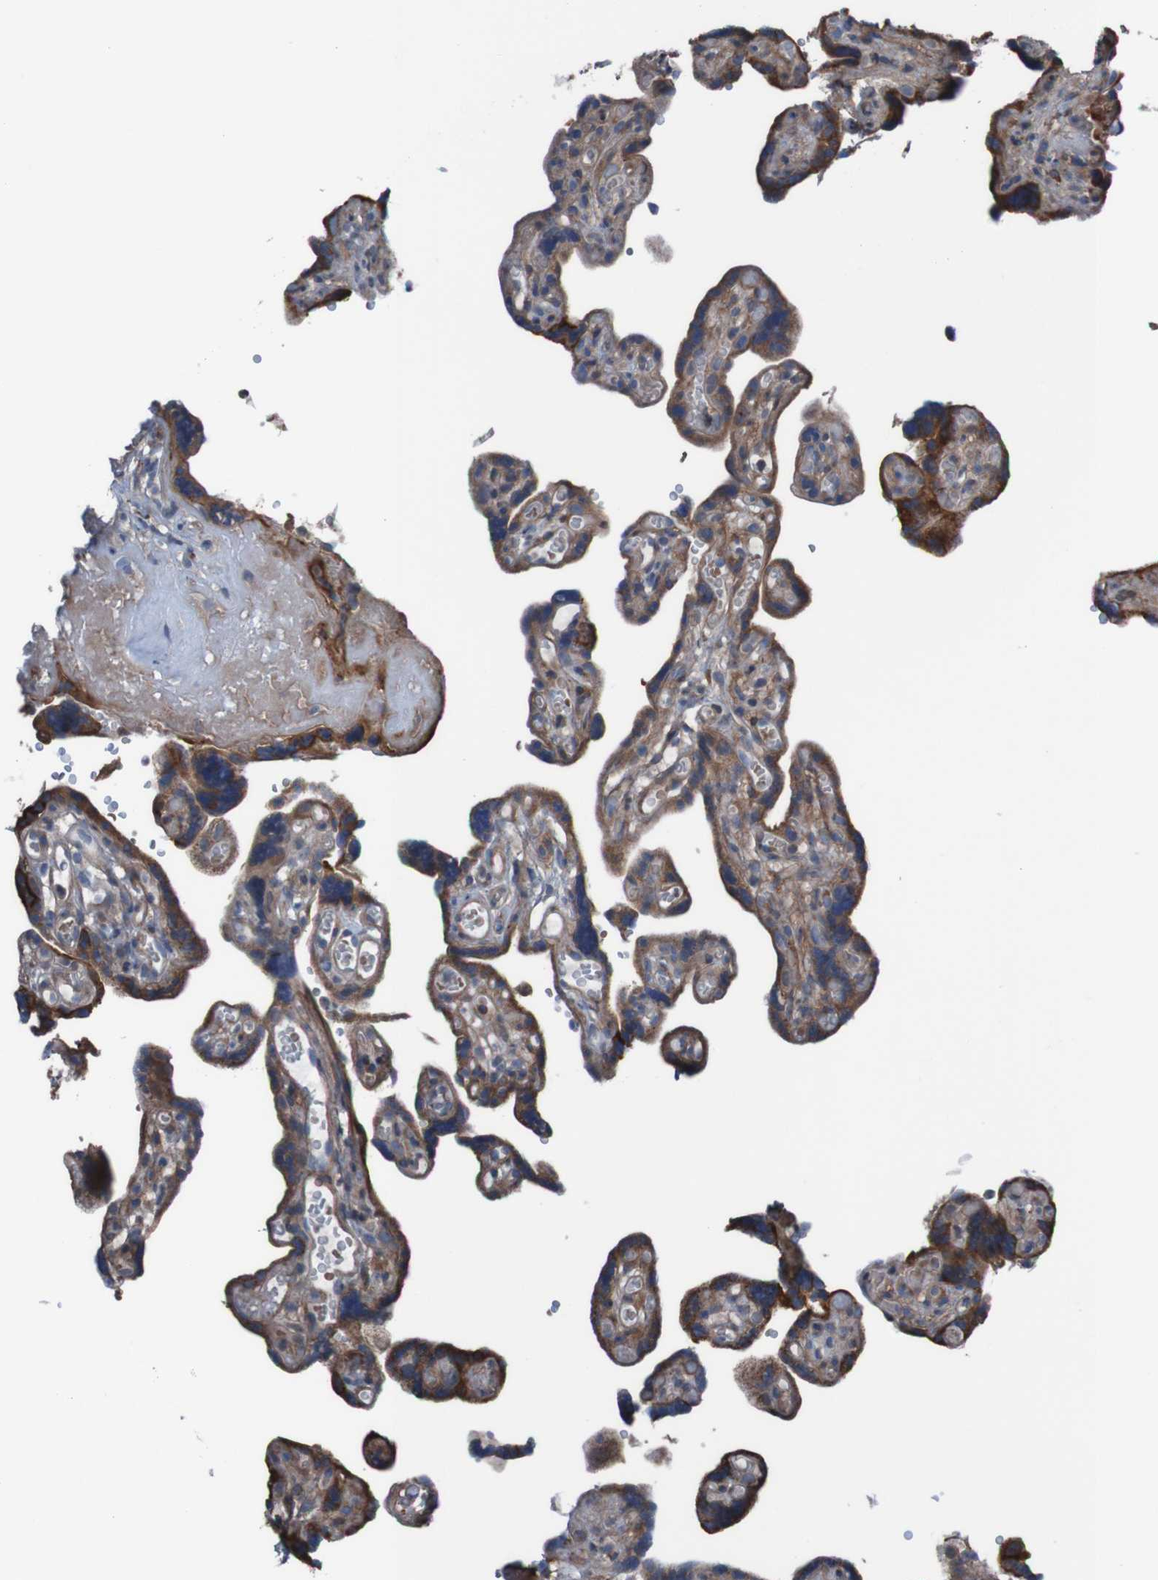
{"staining": {"intensity": "moderate", "quantity": ">75%", "location": "cytoplasmic/membranous"}, "tissue": "placenta", "cell_type": "Decidual cells", "image_type": "normal", "snomed": [{"axis": "morphology", "description": "Normal tissue, NOS"}, {"axis": "topography", "description": "Placenta"}], "caption": "IHC histopathology image of benign placenta stained for a protein (brown), which displays medium levels of moderate cytoplasmic/membranous expression in approximately >75% of decidual cells.", "gene": "PDGFB", "patient": {"sex": "female", "age": 30}}